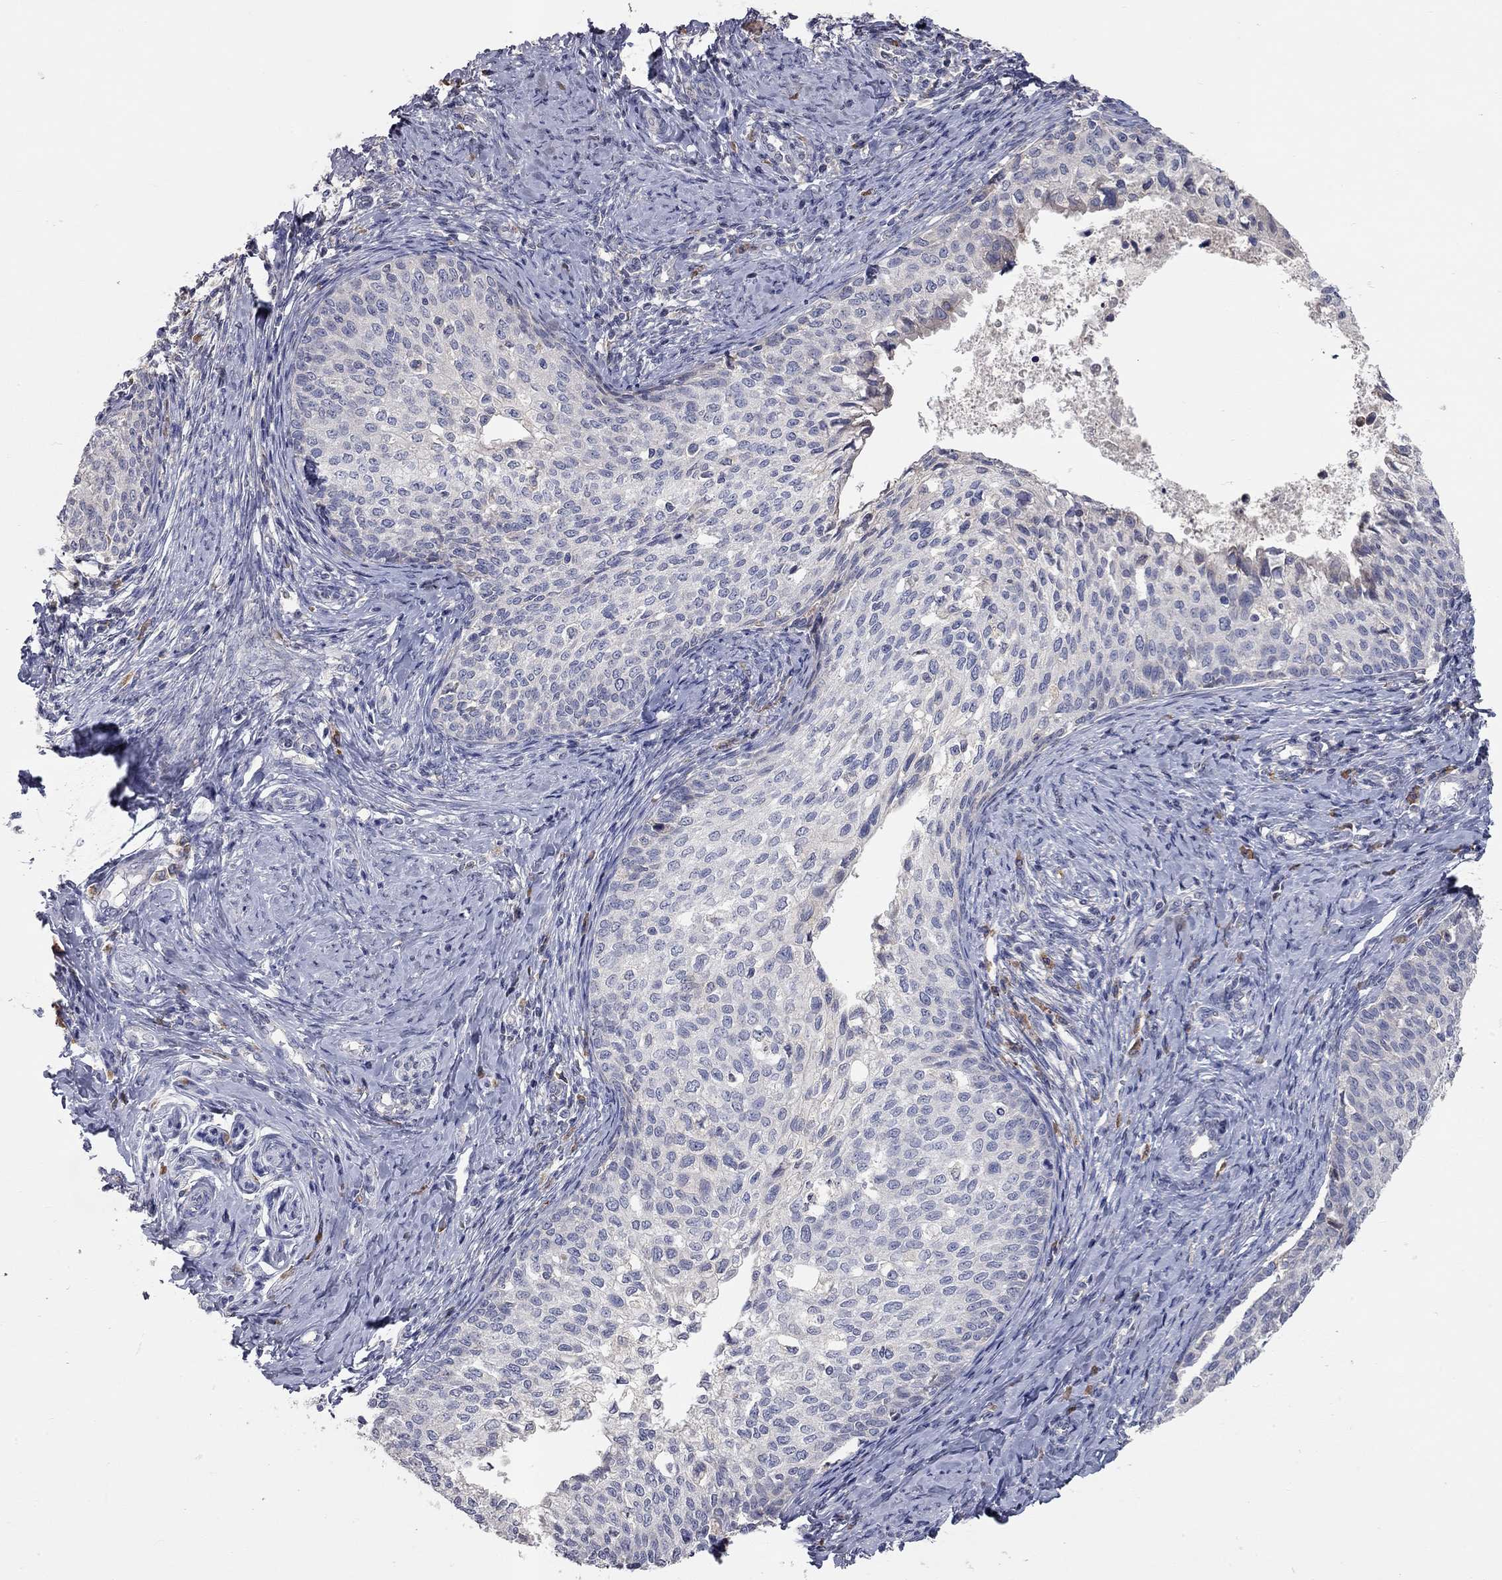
{"staining": {"intensity": "negative", "quantity": "none", "location": "none"}, "tissue": "cervical cancer", "cell_type": "Tumor cells", "image_type": "cancer", "snomed": [{"axis": "morphology", "description": "Squamous cell carcinoma, NOS"}, {"axis": "topography", "description": "Cervix"}], "caption": "This histopathology image is of cervical cancer (squamous cell carcinoma) stained with immunohistochemistry (IHC) to label a protein in brown with the nuclei are counter-stained blue. There is no staining in tumor cells. (Brightfield microscopy of DAB (3,3'-diaminobenzidine) immunohistochemistry at high magnification).", "gene": "XAGE2", "patient": {"sex": "female", "age": 51}}